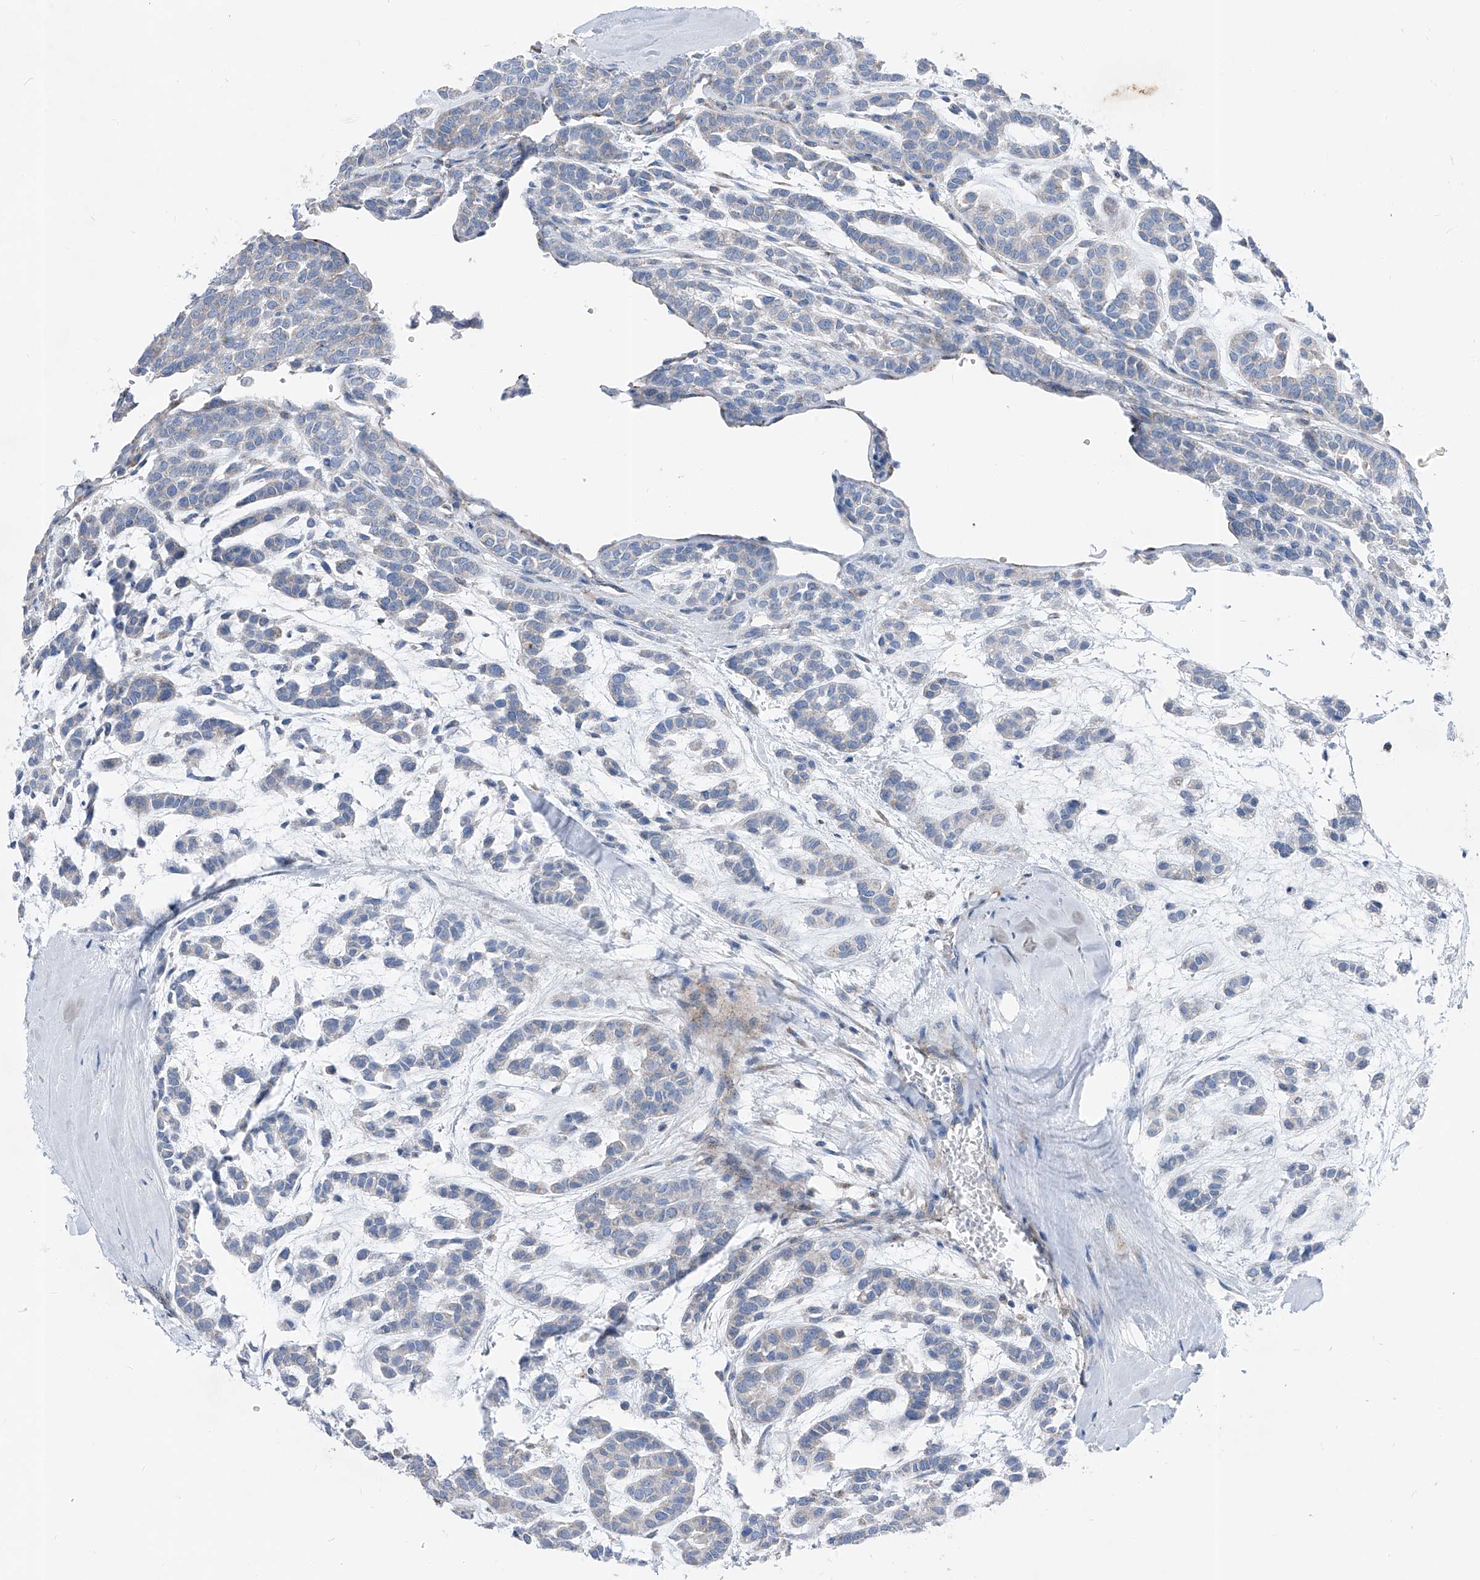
{"staining": {"intensity": "negative", "quantity": "none", "location": "none"}, "tissue": "head and neck cancer", "cell_type": "Tumor cells", "image_type": "cancer", "snomed": [{"axis": "morphology", "description": "Adenocarcinoma, NOS"}, {"axis": "morphology", "description": "Adenoma, NOS"}, {"axis": "topography", "description": "Head-Neck"}], "caption": "DAB (3,3'-diaminobenzidine) immunohistochemical staining of head and neck cancer (adenoma) displays no significant expression in tumor cells. (Stains: DAB (3,3'-diaminobenzidine) IHC with hematoxylin counter stain, Microscopy: brightfield microscopy at high magnification).", "gene": "AGPS", "patient": {"sex": "female", "age": 55}}